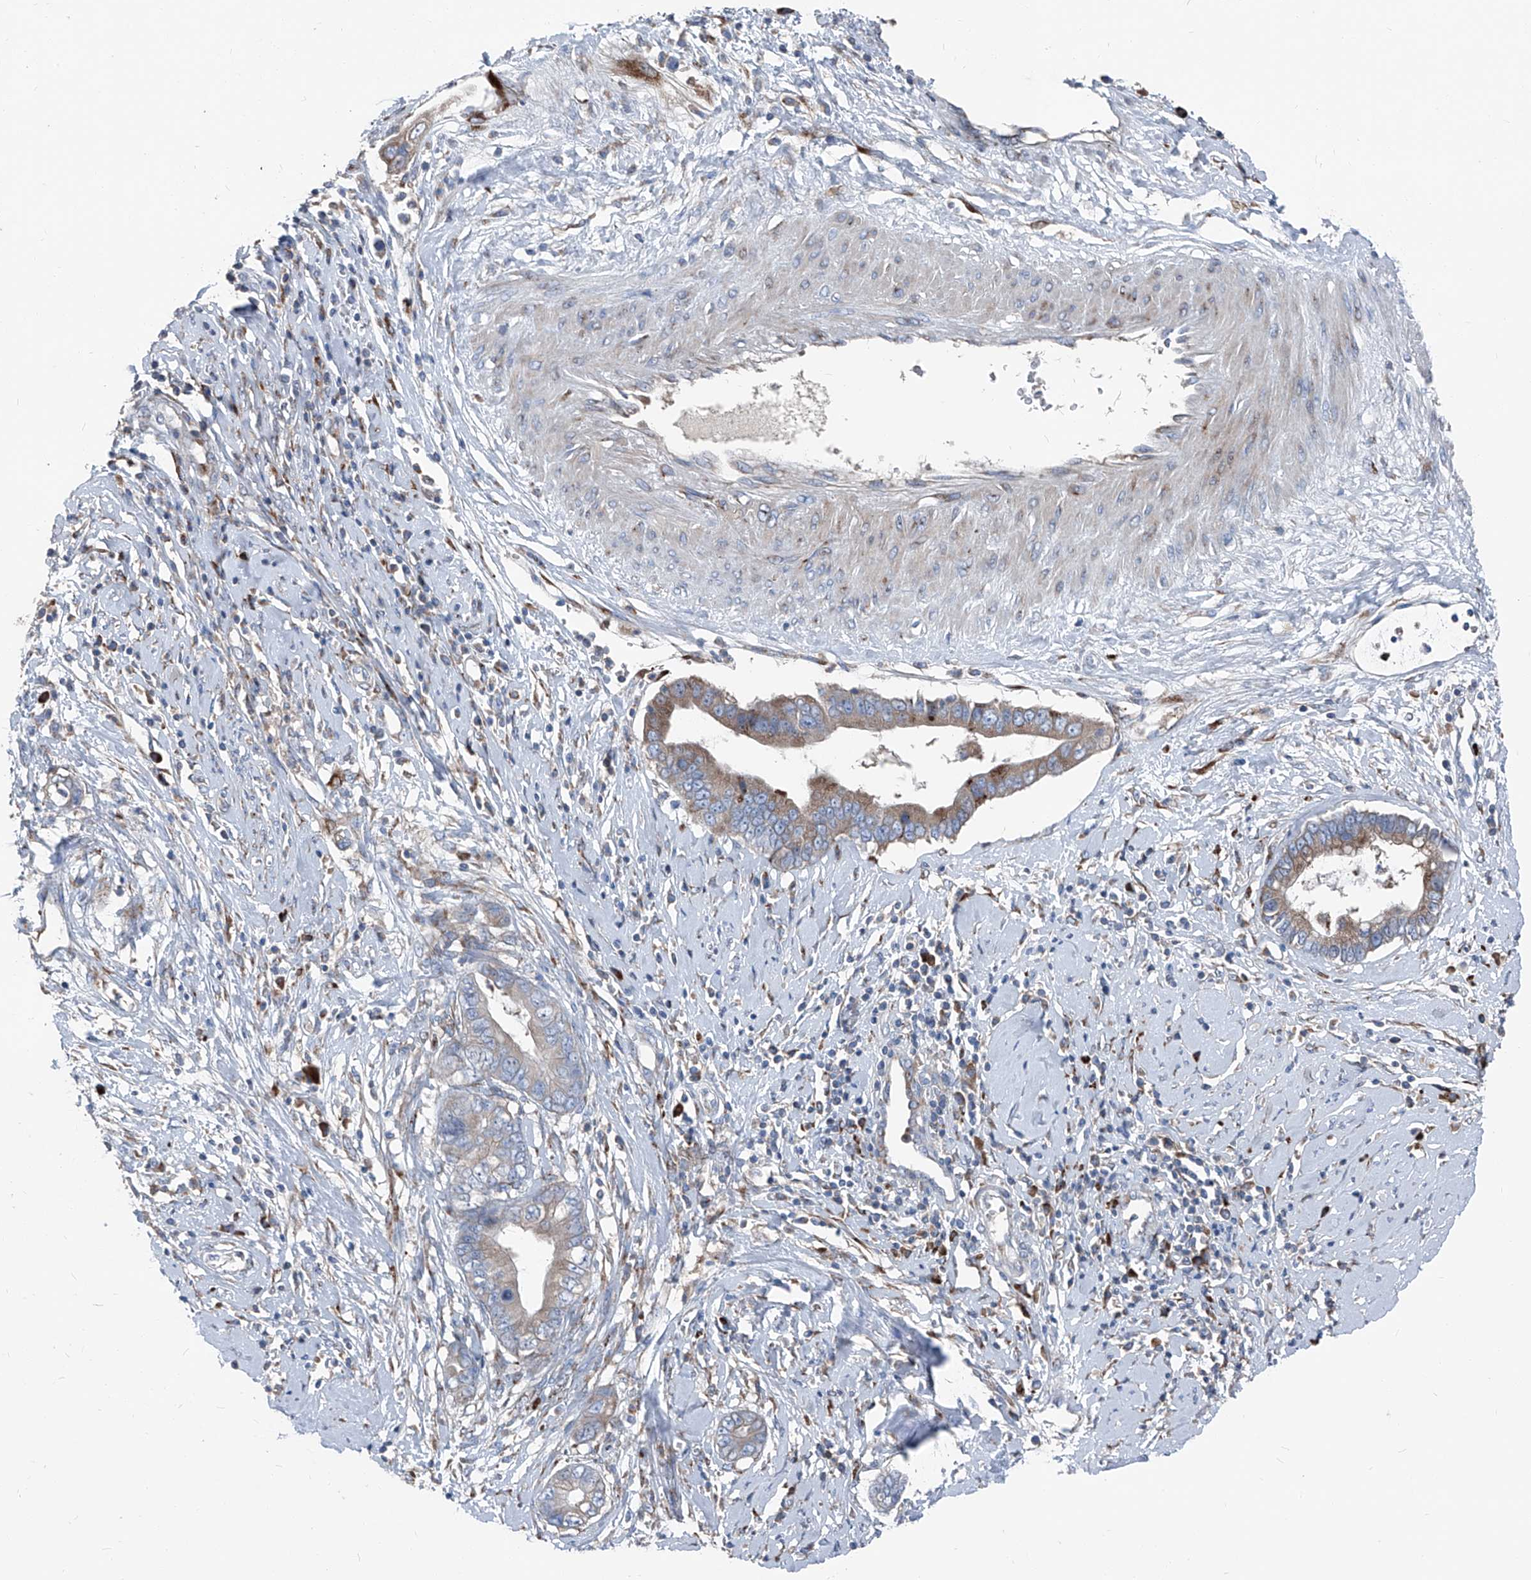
{"staining": {"intensity": "moderate", "quantity": ">75%", "location": "cytoplasmic/membranous"}, "tissue": "cervical cancer", "cell_type": "Tumor cells", "image_type": "cancer", "snomed": [{"axis": "morphology", "description": "Adenocarcinoma, NOS"}, {"axis": "topography", "description": "Cervix"}], "caption": "IHC staining of cervical cancer (adenocarcinoma), which displays medium levels of moderate cytoplasmic/membranous positivity in about >75% of tumor cells indicating moderate cytoplasmic/membranous protein positivity. The staining was performed using DAB (3,3'-diaminobenzidine) (brown) for protein detection and nuclei were counterstained in hematoxylin (blue).", "gene": "IFI27", "patient": {"sex": "female", "age": 44}}